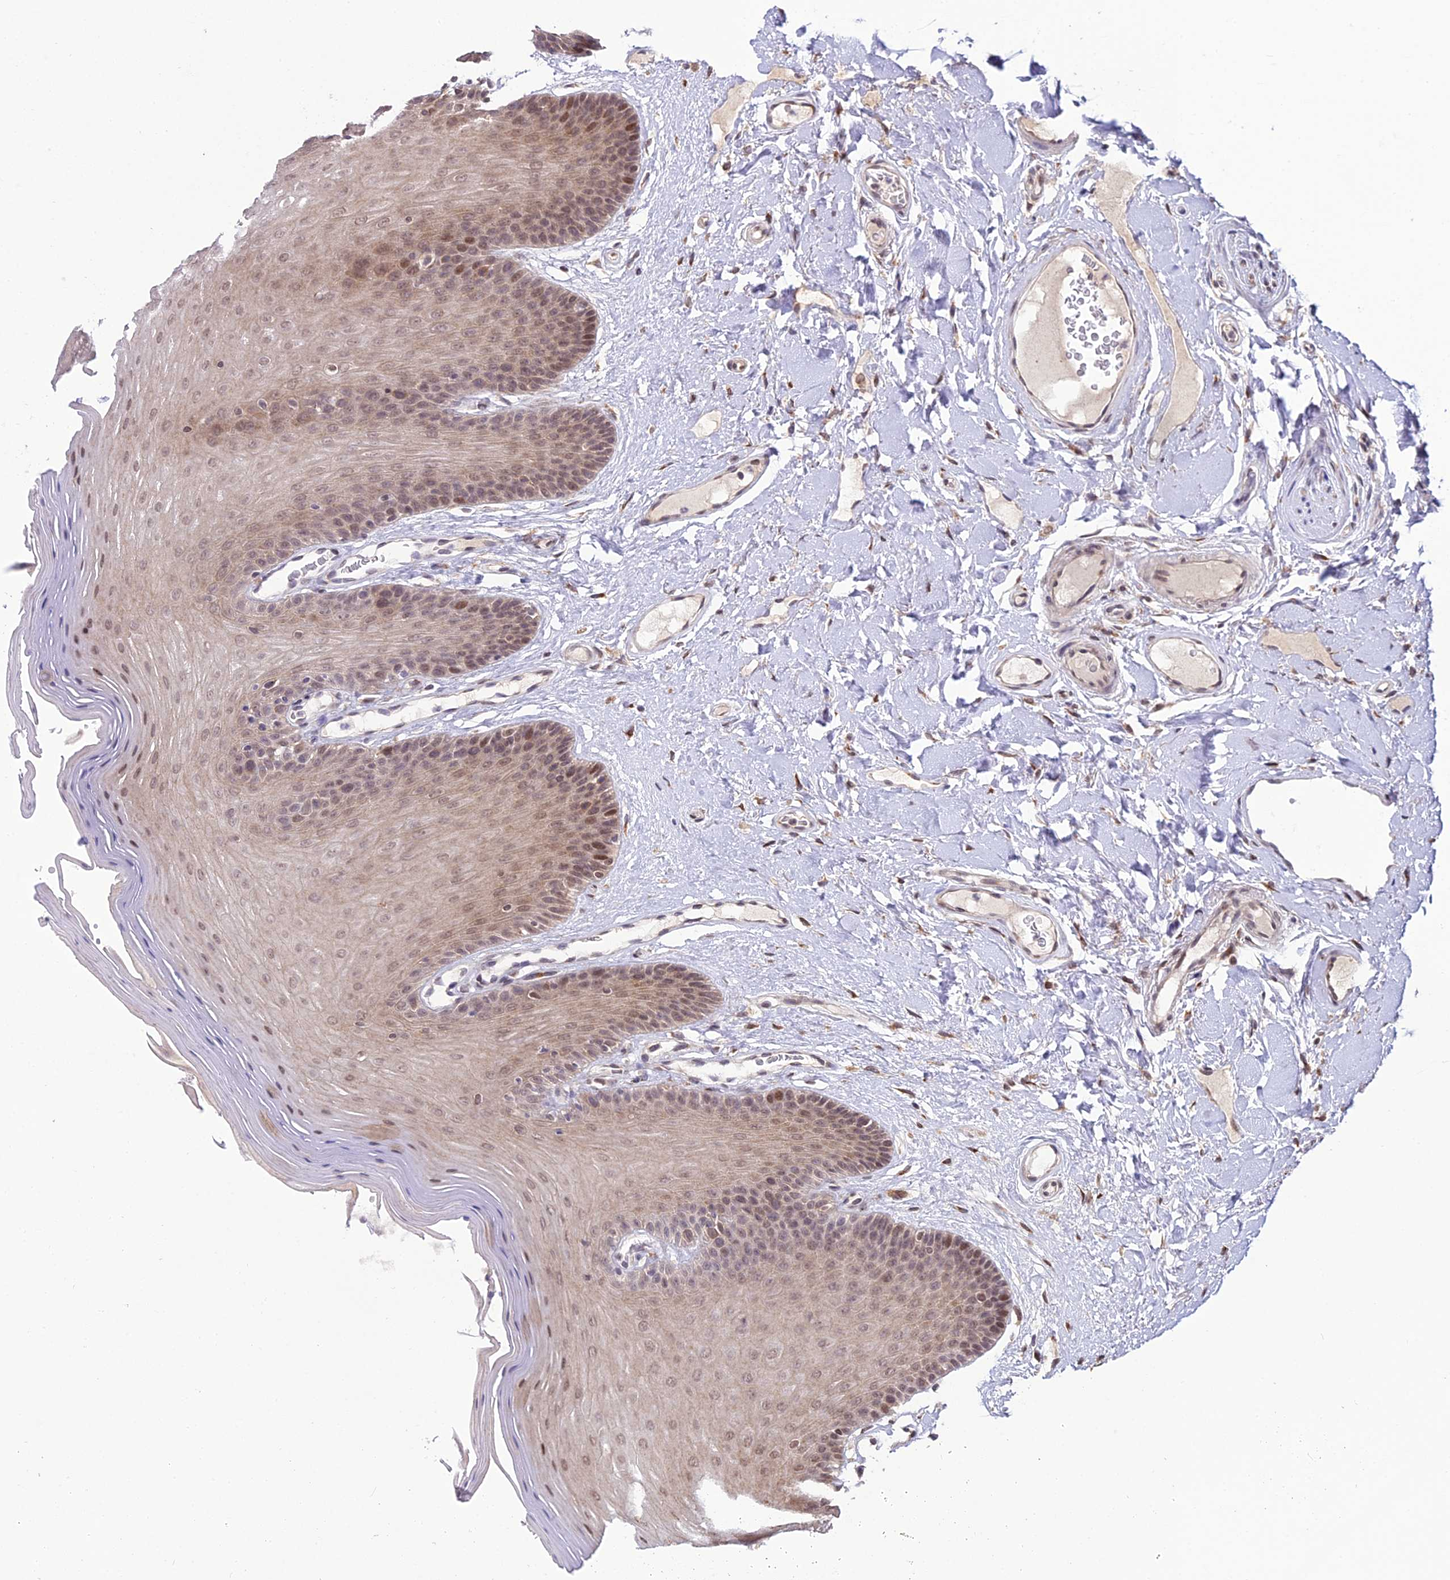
{"staining": {"intensity": "moderate", "quantity": "25%-75%", "location": "cytoplasmic/membranous"}, "tissue": "oral mucosa", "cell_type": "Squamous epithelial cells", "image_type": "normal", "snomed": [{"axis": "morphology", "description": "Normal tissue, NOS"}, {"axis": "morphology", "description": "Squamous cell carcinoma, NOS"}, {"axis": "topography", "description": "Skeletal muscle"}, {"axis": "topography", "description": "Adipose tissue"}, {"axis": "topography", "description": "Vascular tissue"}, {"axis": "topography", "description": "Oral tissue"}, {"axis": "topography", "description": "Peripheral nerve tissue"}, {"axis": "topography", "description": "Head-Neck"}], "caption": "A photomicrograph of human oral mucosa stained for a protein displays moderate cytoplasmic/membranous brown staining in squamous epithelial cells.", "gene": "TROAP", "patient": {"sex": "male", "age": 71}}